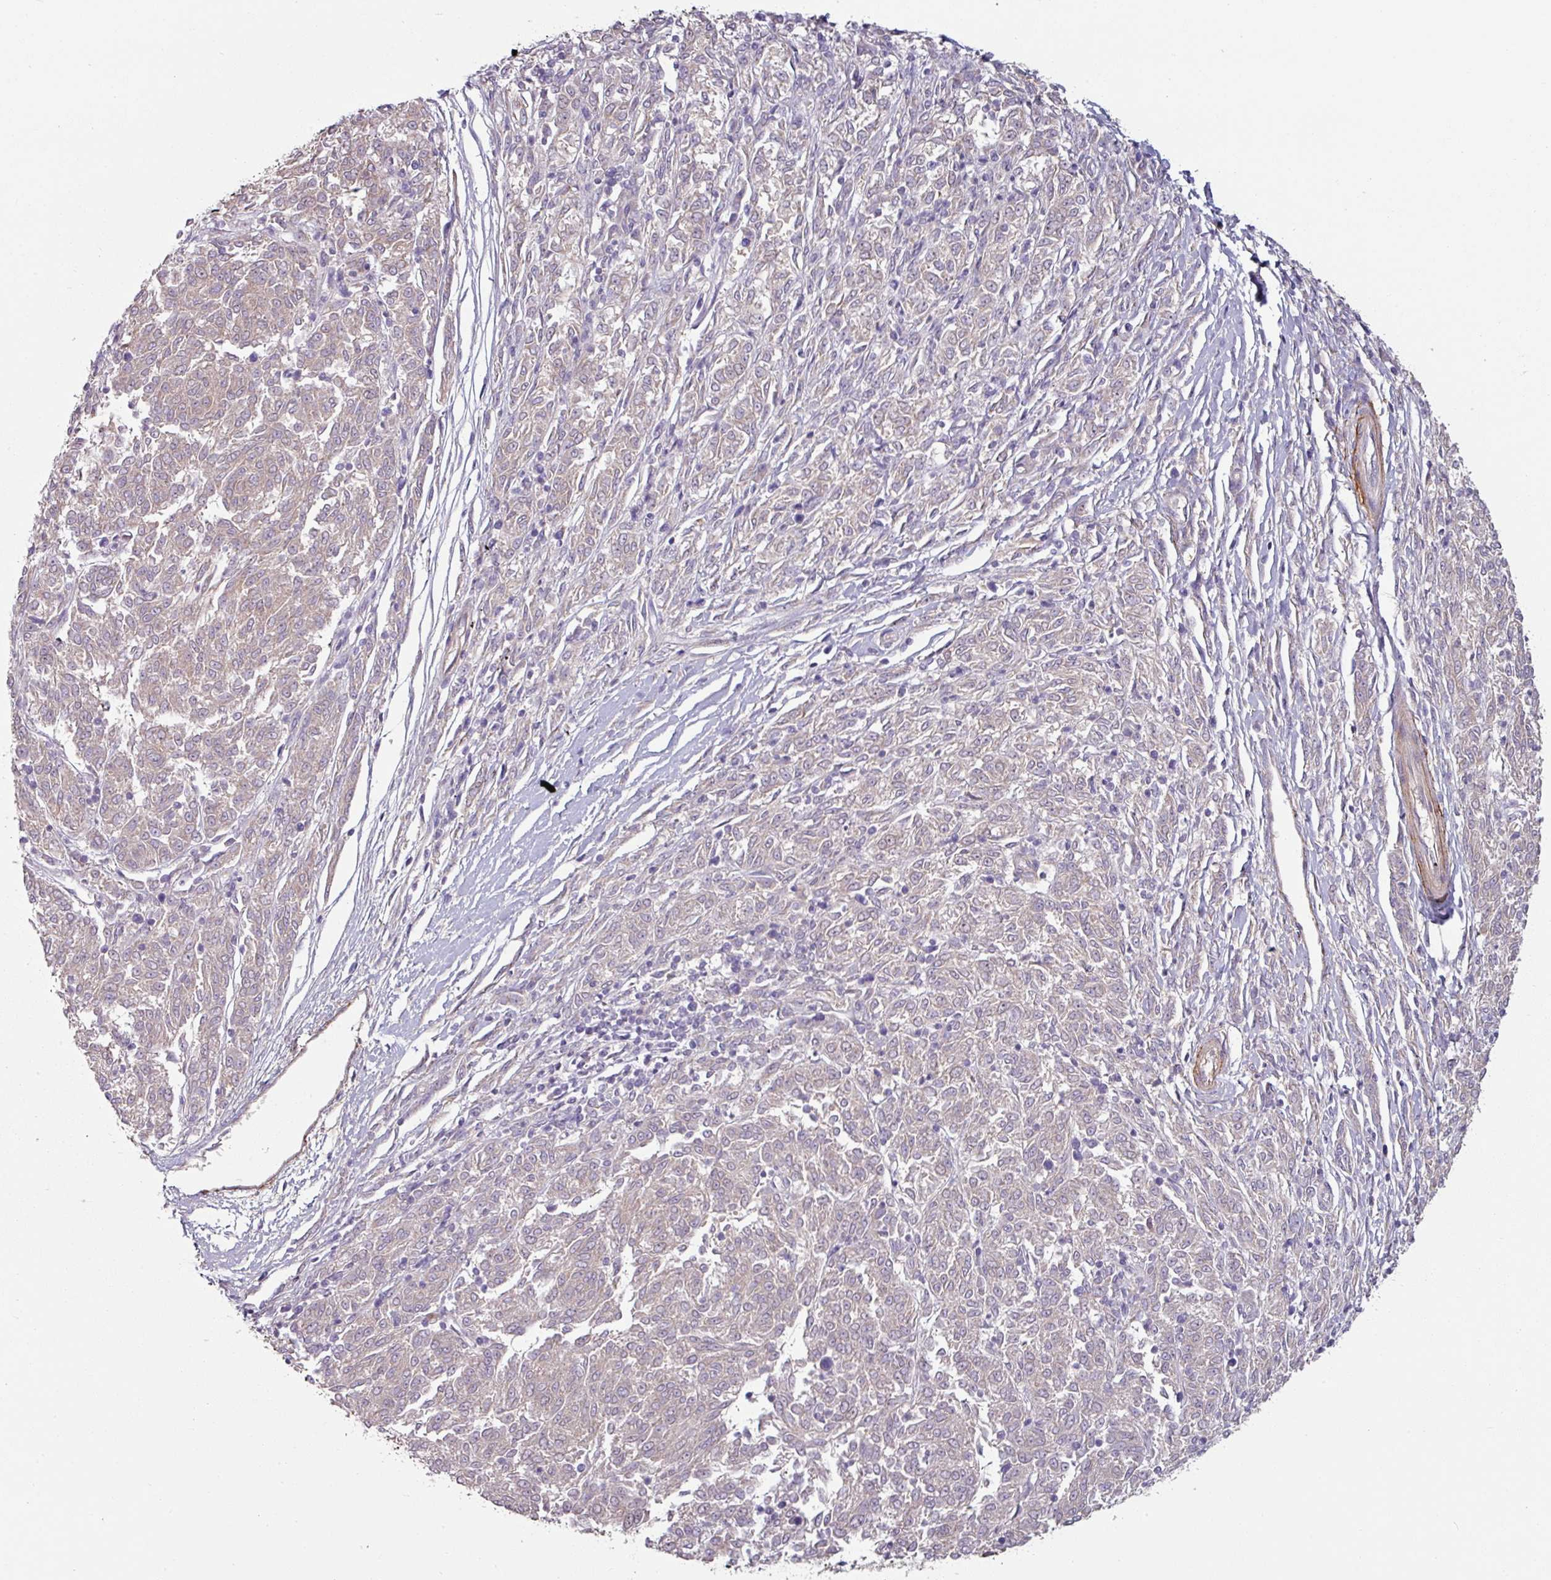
{"staining": {"intensity": "moderate", "quantity": "25%-75%", "location": "cytoplasmic/membranous"}, "tissue": "melanoma", "cell_type": "Tumor cells", "image_type": "cancer", "snomed": [{"axis": "morphology", "description": "Malignant melanoma, NOS"}, {"axis": "topography", "description": "Skin"}], "caption": "This micrograph displays melanoma stained with immunohistochemistry (IHC) to label a protein in brown. The cytoplasmic/membranous of tumor cells show moderate positivity for the protein. Nuclei are counter-stained blue.", "gene": "MTMR14", "patient": {"sex": "female", "age": 72}}